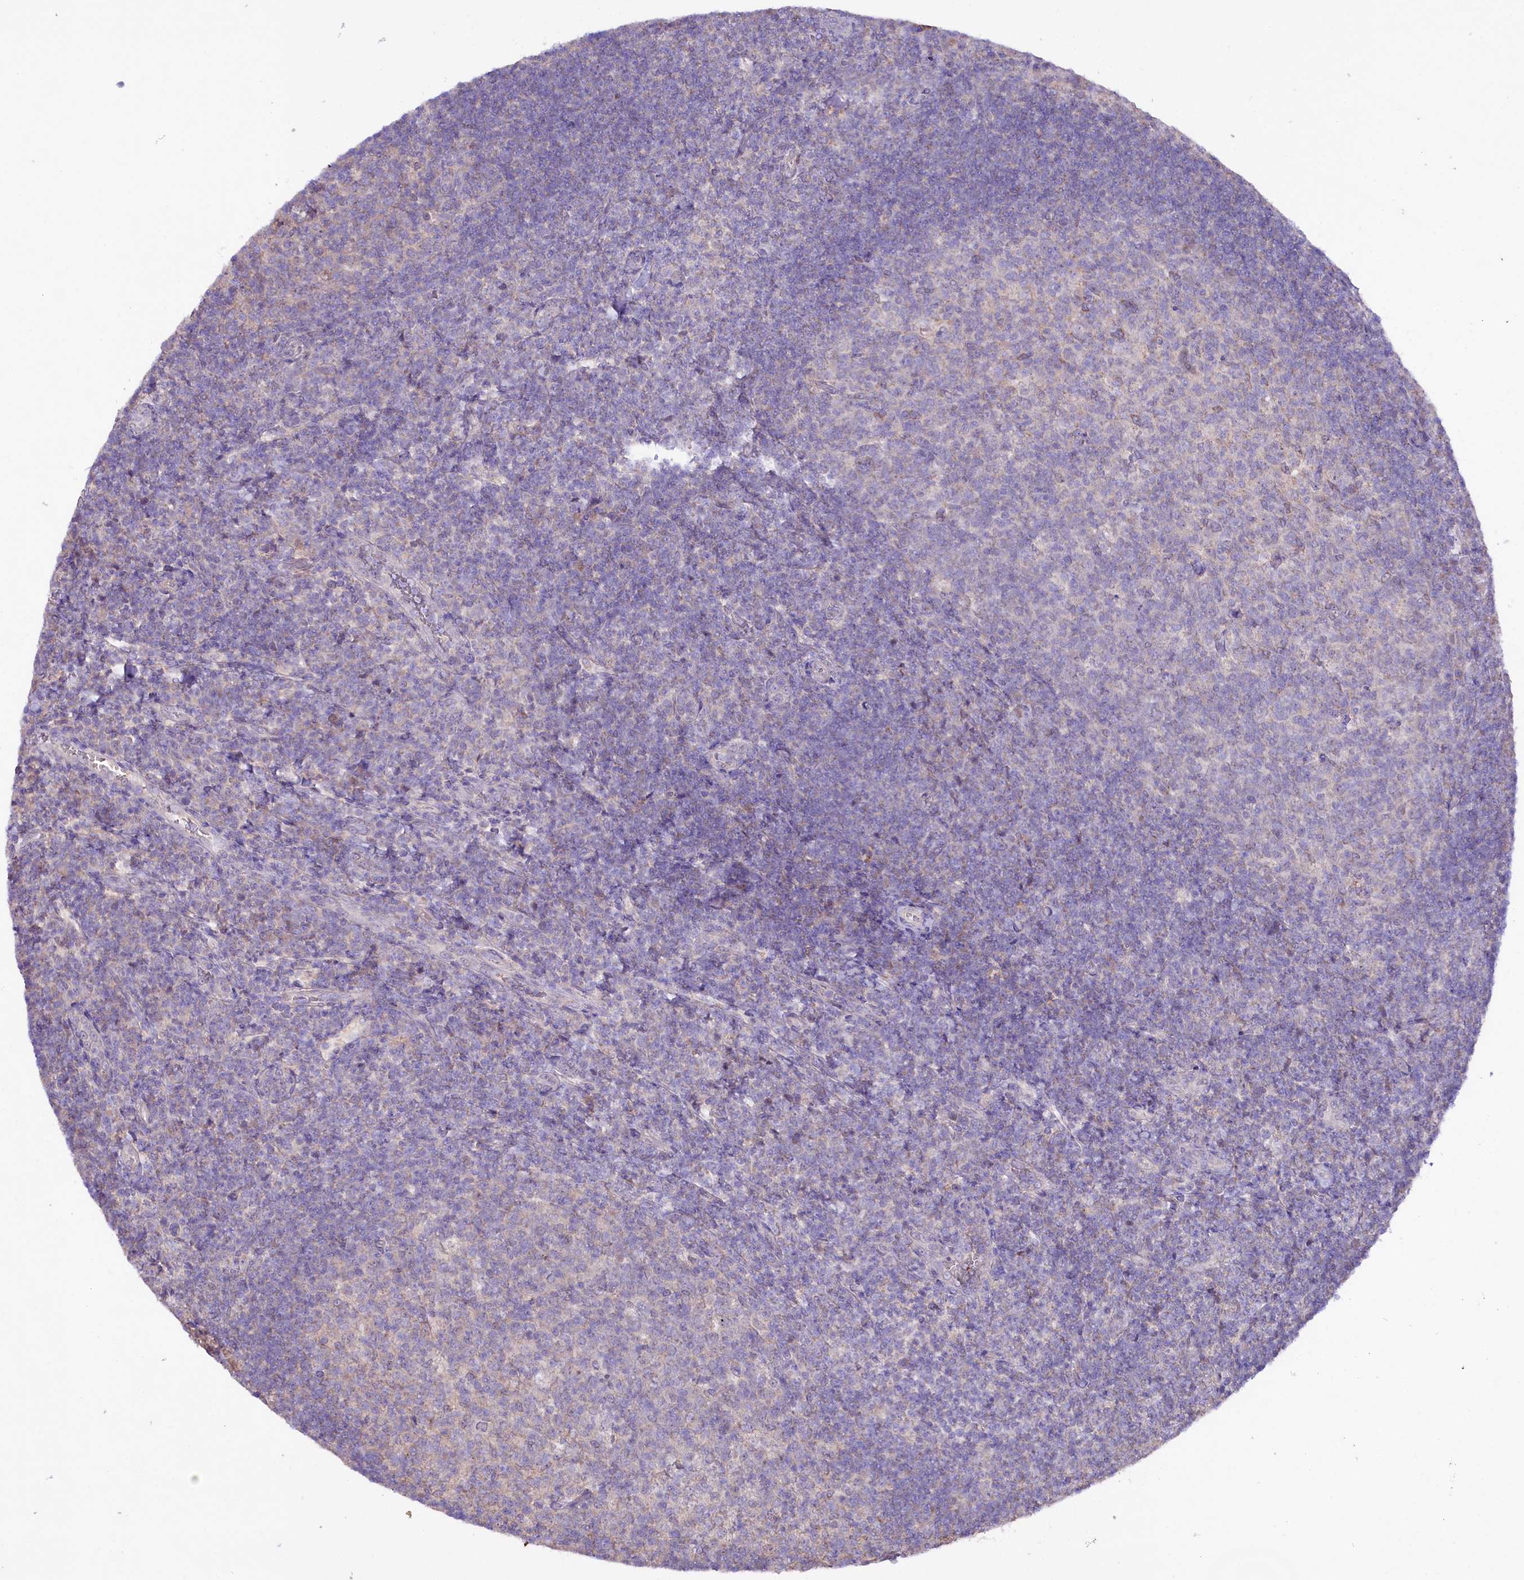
{"staining": {"intensity": "weak", "quantity": "<25%", "location": "cytoplasmic/membranous"}, "tissue": "tonsil", "cell_type": "Germinal center cells", "image_type": "normal", "snomed": [{"axis": "morphology", "description": "Normal tissue, NOS"}, {"axis": "topography", "description": "Tonsil"}], "caption": "Immunohistochemistry (IHC) of unremarkable human tonsil reveals no expression in germinal center cells. (DAB IHC, high magnification).", "gene": "CEP295", "patient": {"sex": "female", "age": 10}}